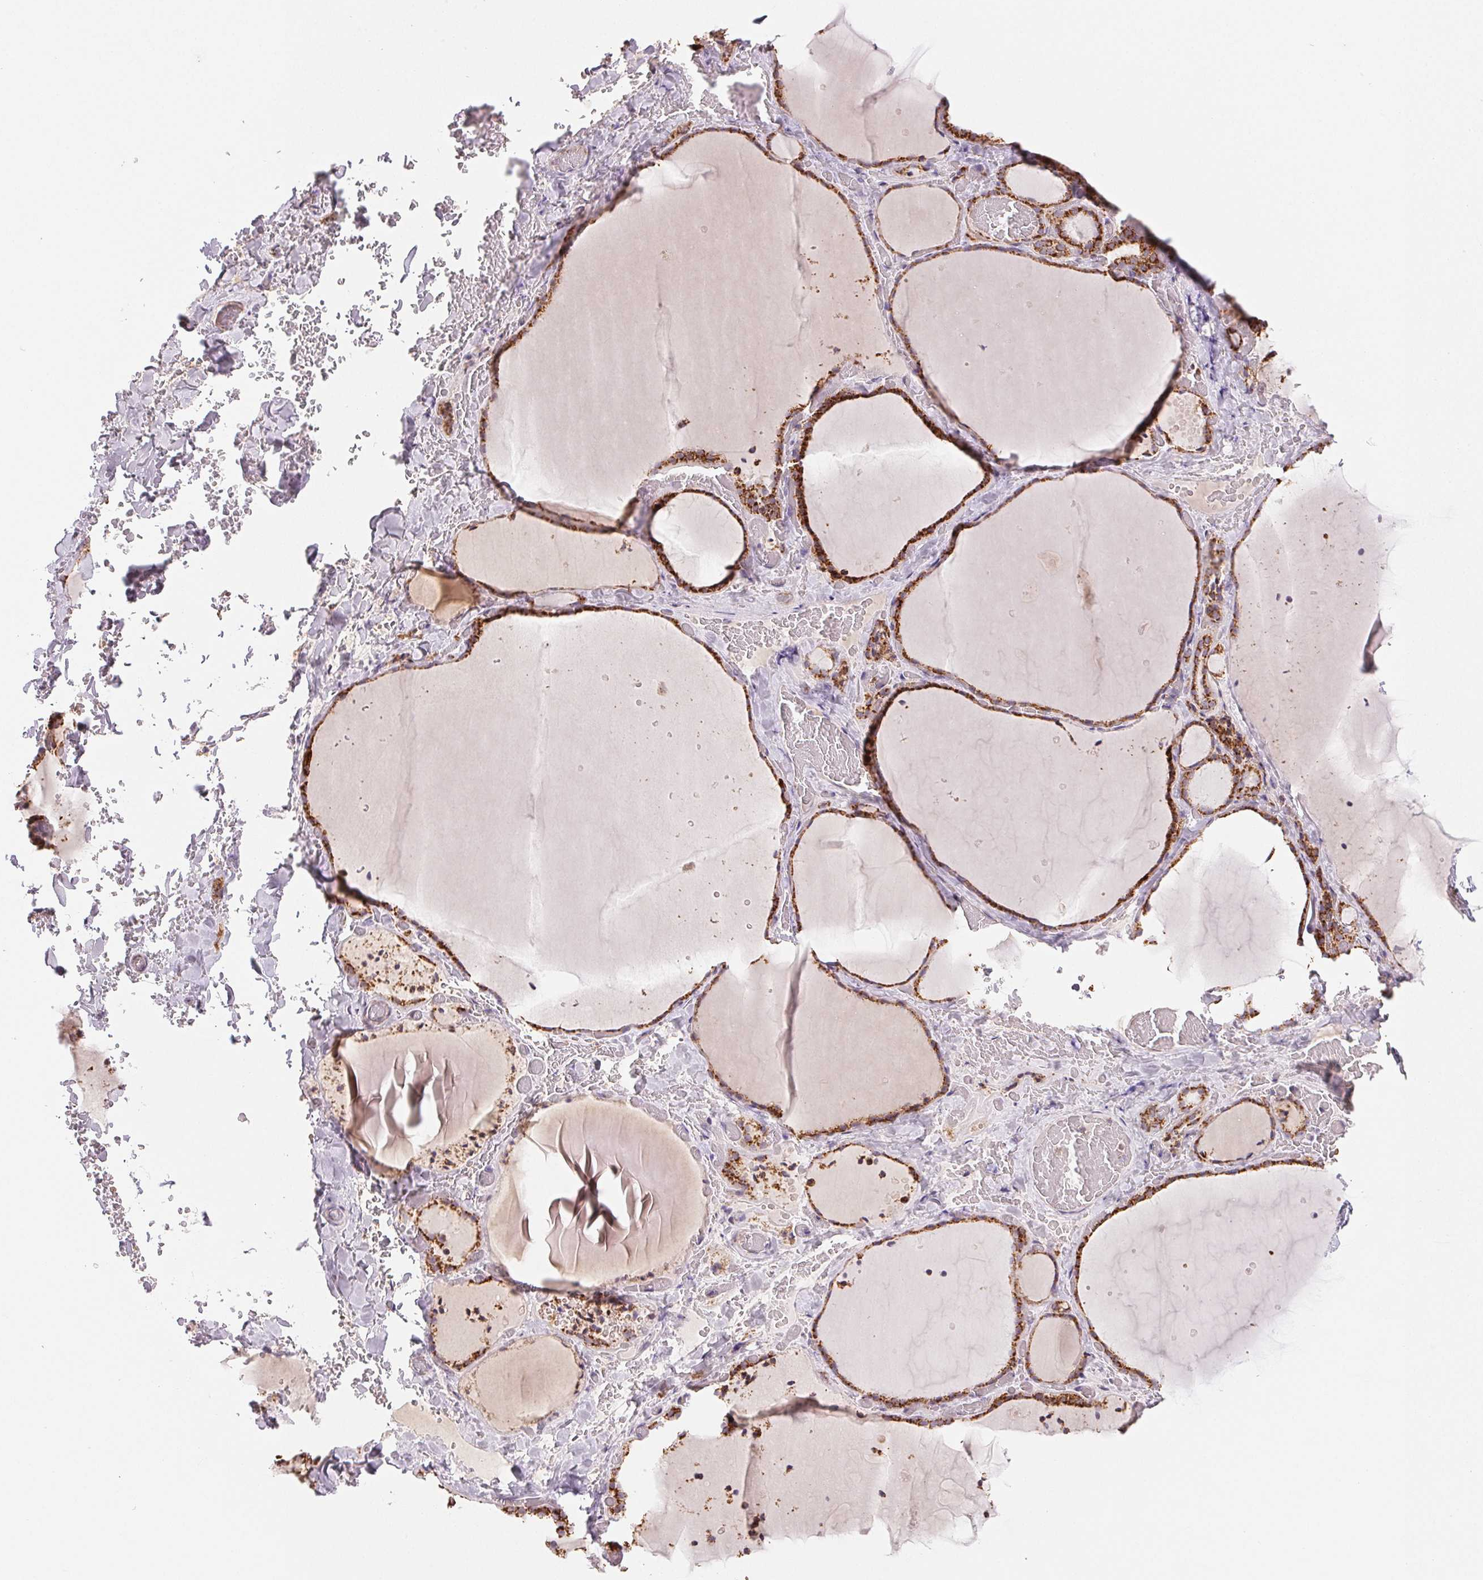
{"staining": {"intensity": "strong", "quantity": ">75%", "location": "cytoplasmic/membranous"}, "tissue": "thyroid gland", "cell_type": "Glandular cells", "image_type": "normal", "snomed": [{"axis": "morphology", "description": "Normal tissue, NOS"}, {"axis": "topography", "description": "Thyroid gland"}], "caption": "A photomicrograph of human thyroid gland stained for a protein reveals strong cytoplasmic/membranous brown staining in glandular cells. Using DAB (3,3'-diaminobenzidine) (brown) and hematoxylin (blue) stains, captured at high magnification using brightfield microscopy.", "gene": "HINT2", "patient": {"sex": "female", "age": 36}}